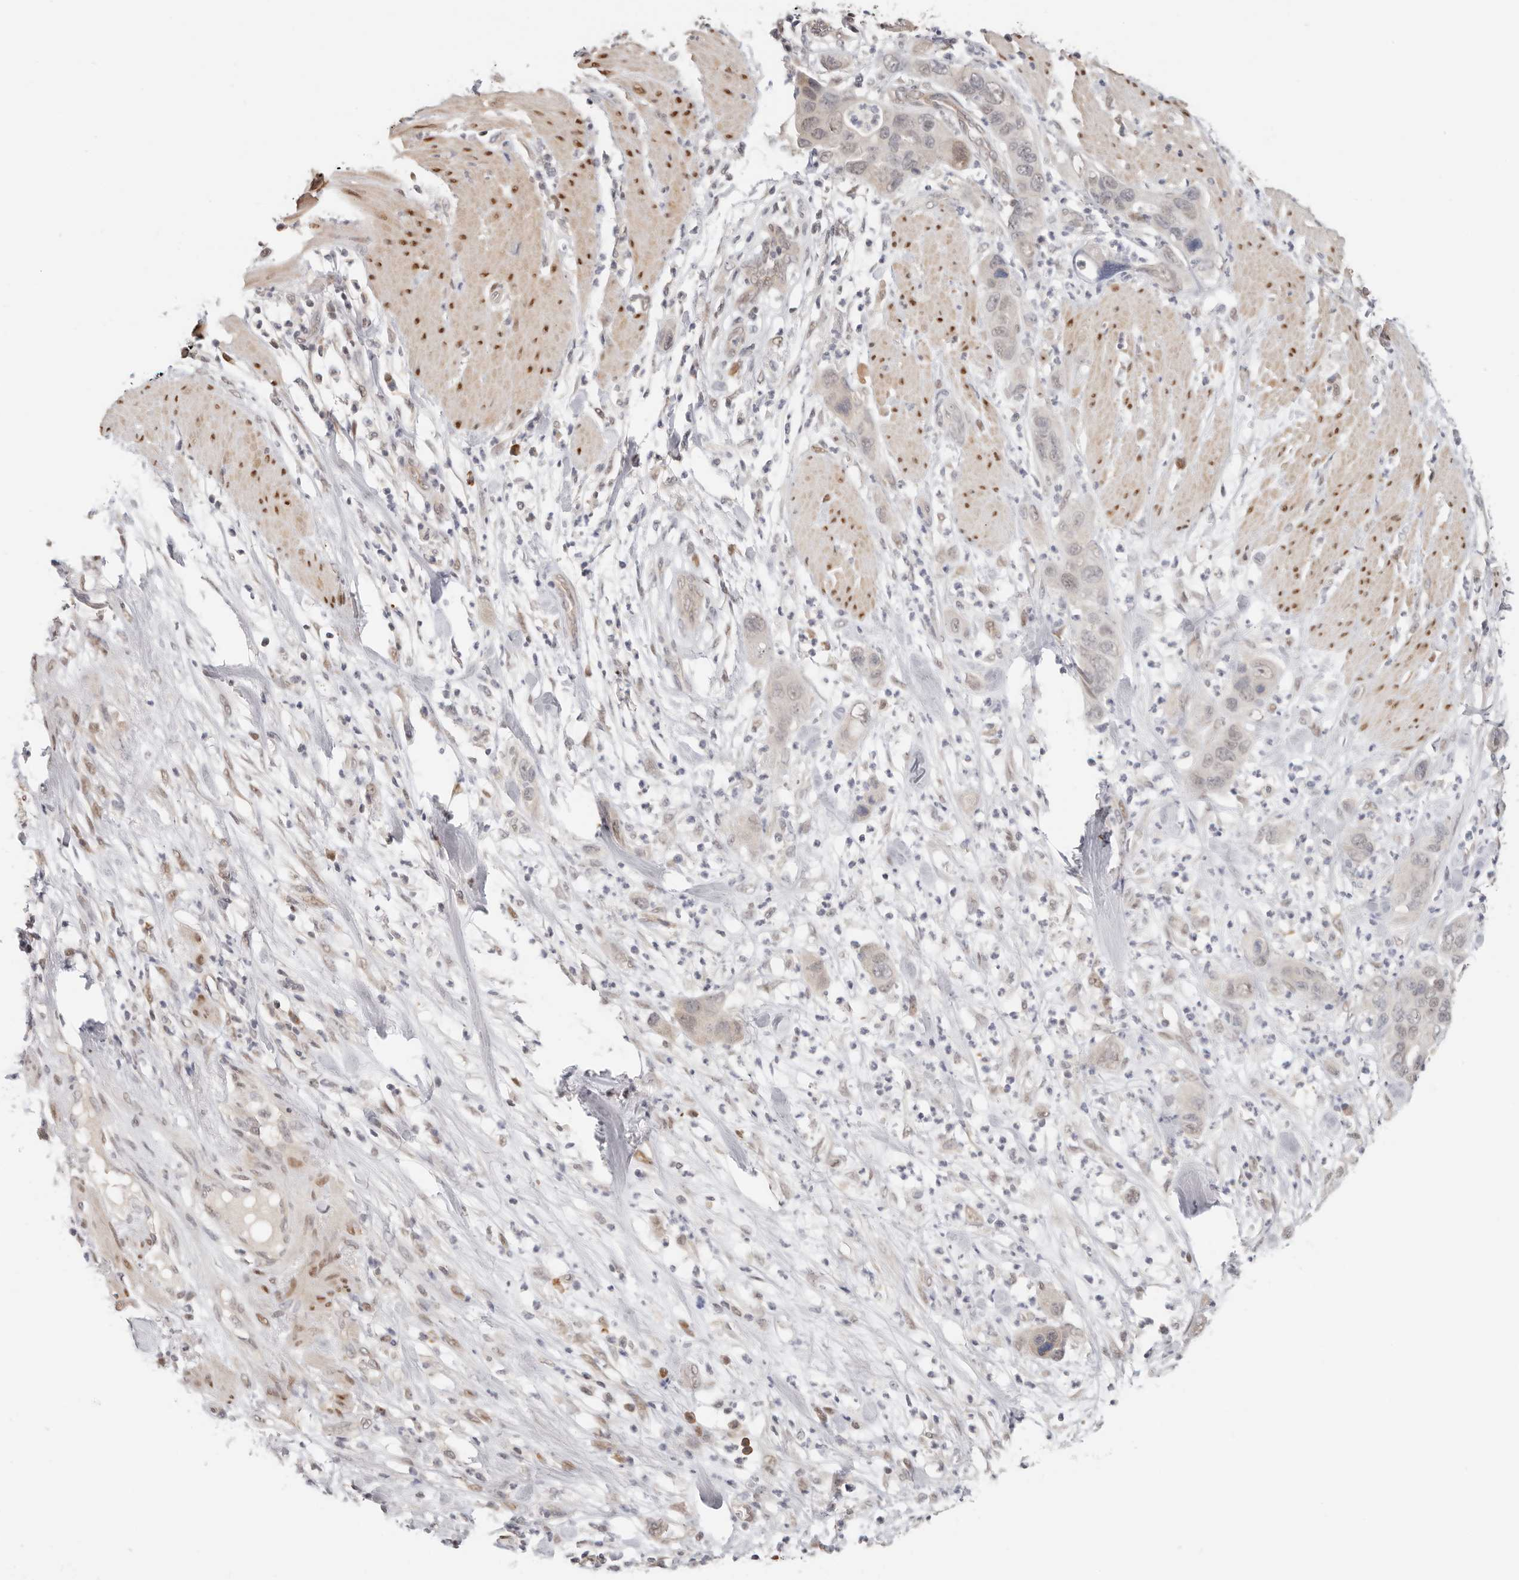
{"staining": {"intensity": "weak", "quantity": "<25%", "location": "nuclear"}, "tissue": "pancreatic cancer", "cell_type": "Tumor cells", "image_type": "cancer", "snomed": [{"axis": "morphology", "description": "Adenocarcinoma, NOS"}, {"axis": "topography", "description": "Pancreas"}], "caption": "Pancreatic adenocarcinoma stained for a protein using immunohistochemistry displays no expression tumor cells.", "gene": "LARP7", "patient": {"sex": "female", "age": 71}}